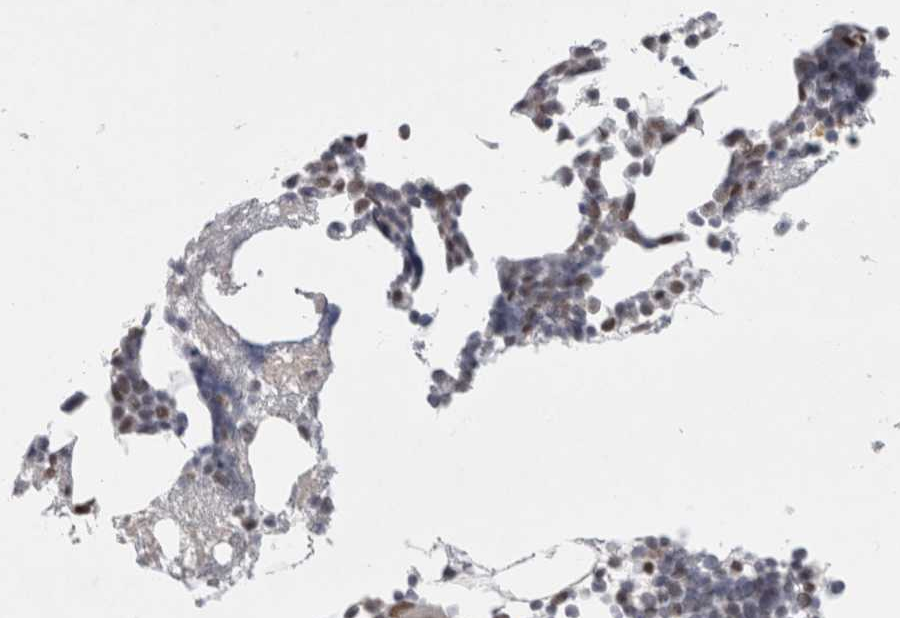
{"staining": {"intensity": "moderate", "quantity": "25%-75%", "location": "nuclear"}, "tissue": "bone marrow", "cell_type": "Hematopoietic cells", "image_type": "normal", "snomed": [{"axis": "morphology", "description": "Normal tissue, NOS"}, {"axis": "morphology", "description": "Inflammation, NOS"}, {"axis": "topography", "description": "Bone marrow"}], "caption": "Moderate nuclear protein staining is seen in approximately 25%-75% of hematopoietic cells in bone marrow. The staining is performed using DAB brown chromogen to label protein expression. The nuclei are counter-stained blue using hematoxylin.", "gene": "RECQL4", "patient": {"sex": "female", "age": 81}}